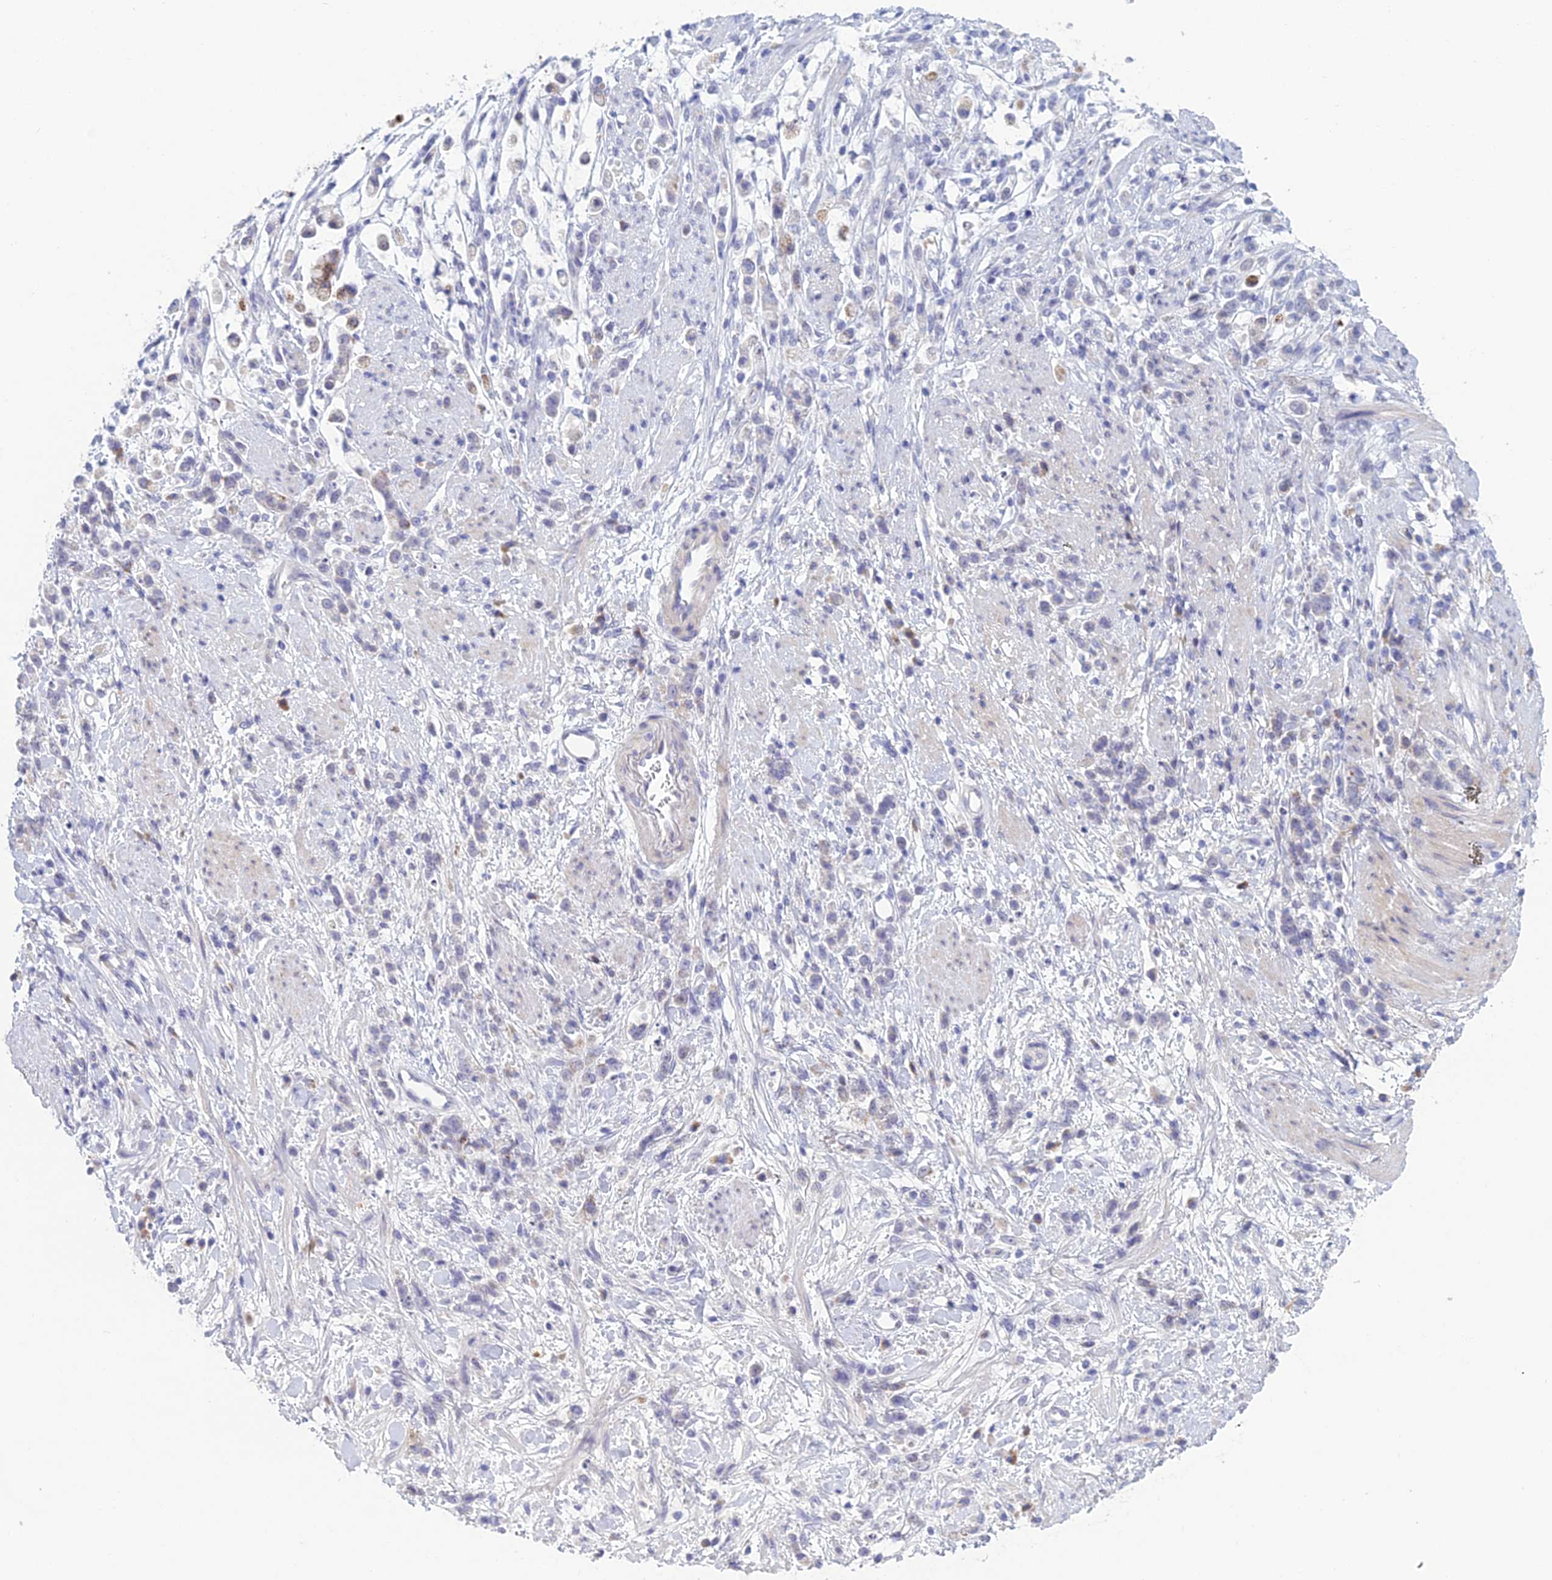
{"staining": {"intensity": "moderate", "quantity": "<25%", "location": "cytoplasmic/membranous"}, "tissue": "stomach cancer", "cell_type": "Tumor cells", "image_type": "cancer", "snomed": [{"axis": "morphology", "description": "Adenocarcinoma, NOS"}, {"axis": "topography", "description": "Stomach"}], "caption": "Brown immunohistochemical staining in adenocarcinoma (stomach) exhibits moderate cytoplasmic/membranous expression in about <25% of tumor cells.", "gene": "MUC13", "patient": {"sex": "female", "age": 60}}